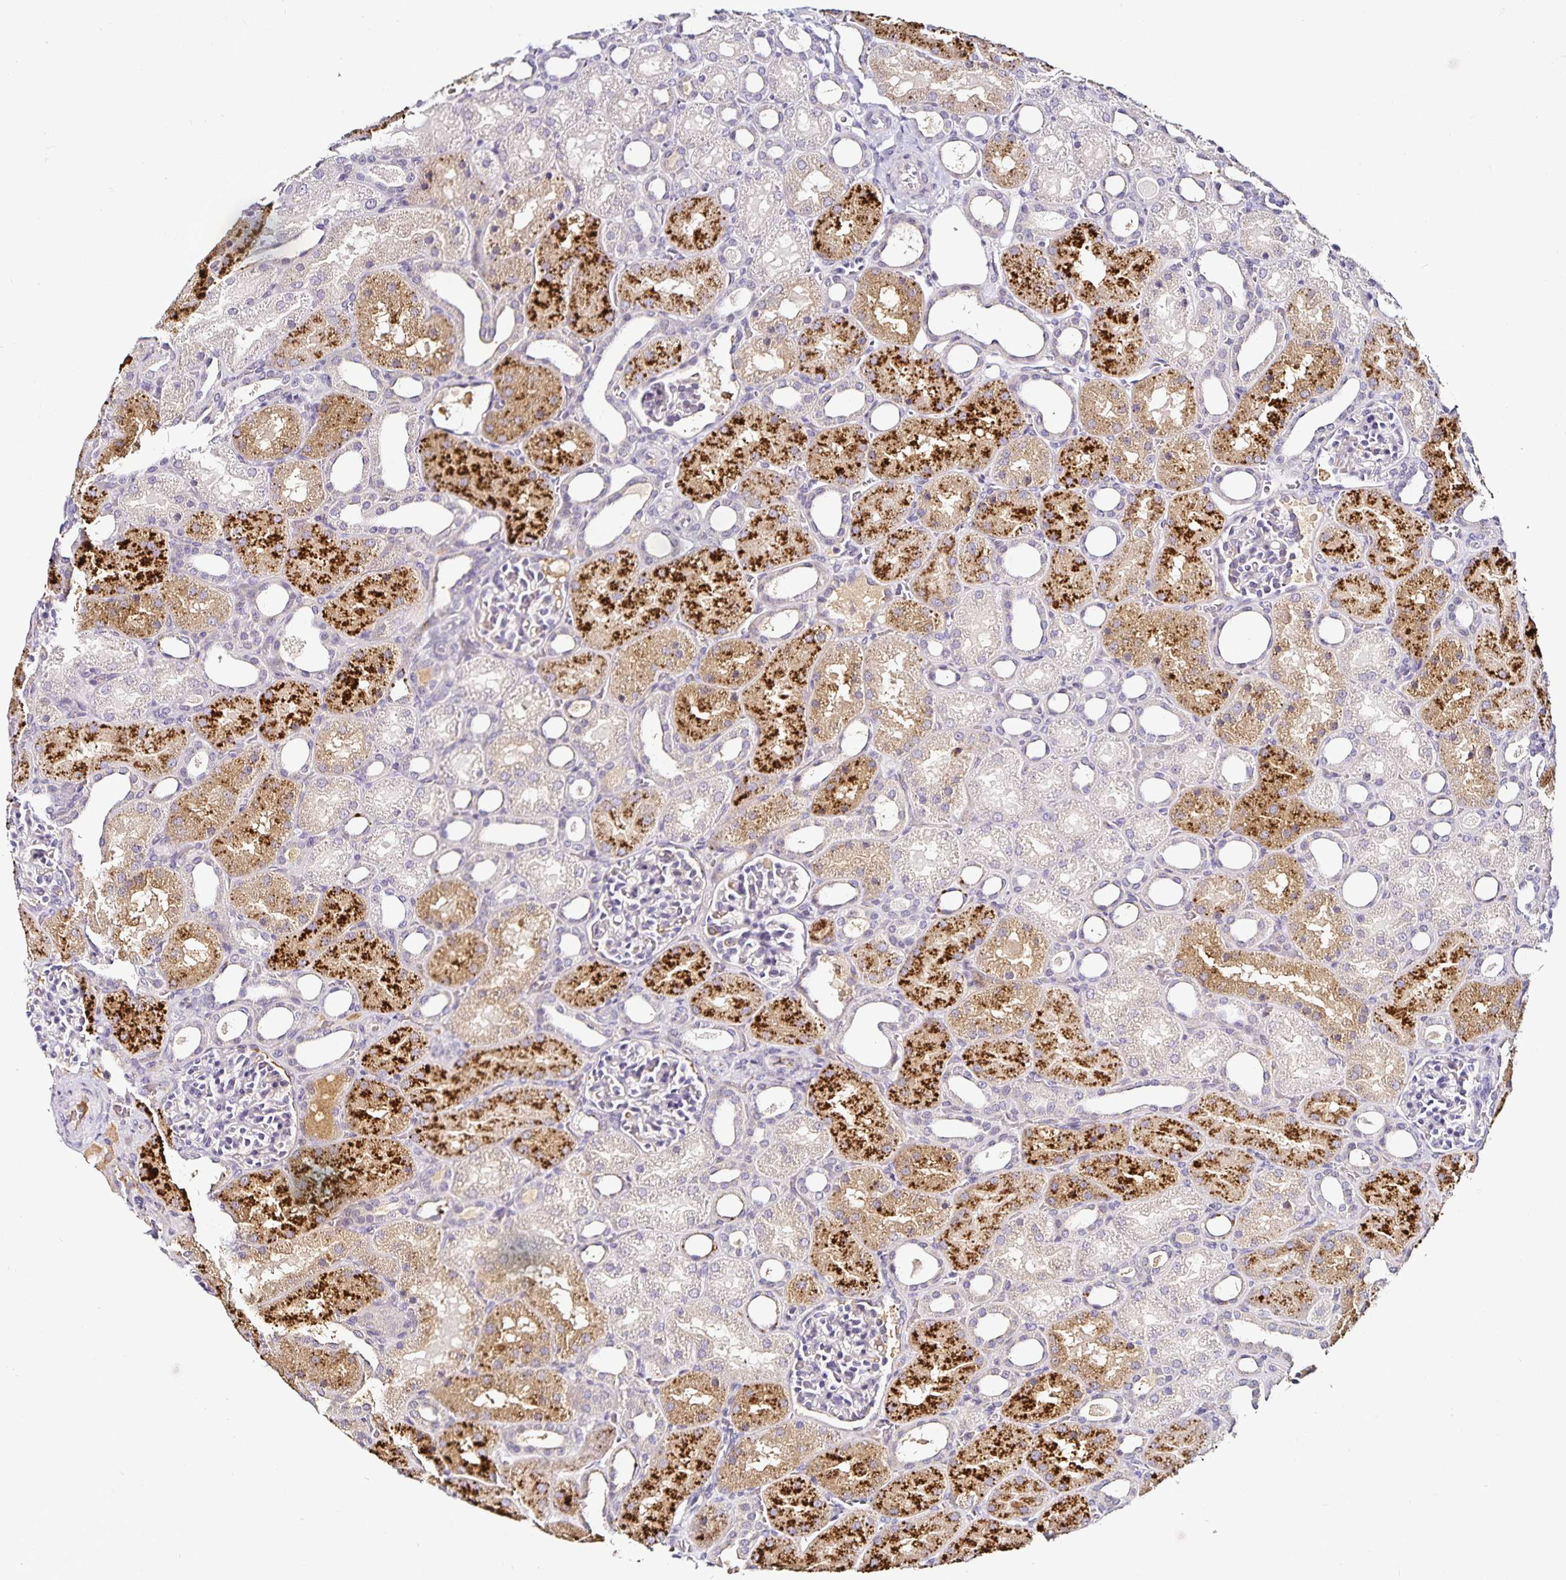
{"staining": {"intensity": "negative", "quantity": "none", "location": "none"}, "tissue": "kidney", "cell_type": "Cells in glomeruli", "image_type": "normal", "snomed": [{"axis": "morphology", "description": "Normal tissue, NOS"}, {"axis": "topography", "description": "Kidney"}], "caption": "Immunohistochemistry of normal human kidney displays no expression in cells in glomeruli.", "gene": "TTR", "patient": {"sex": "male", "age": 2}}